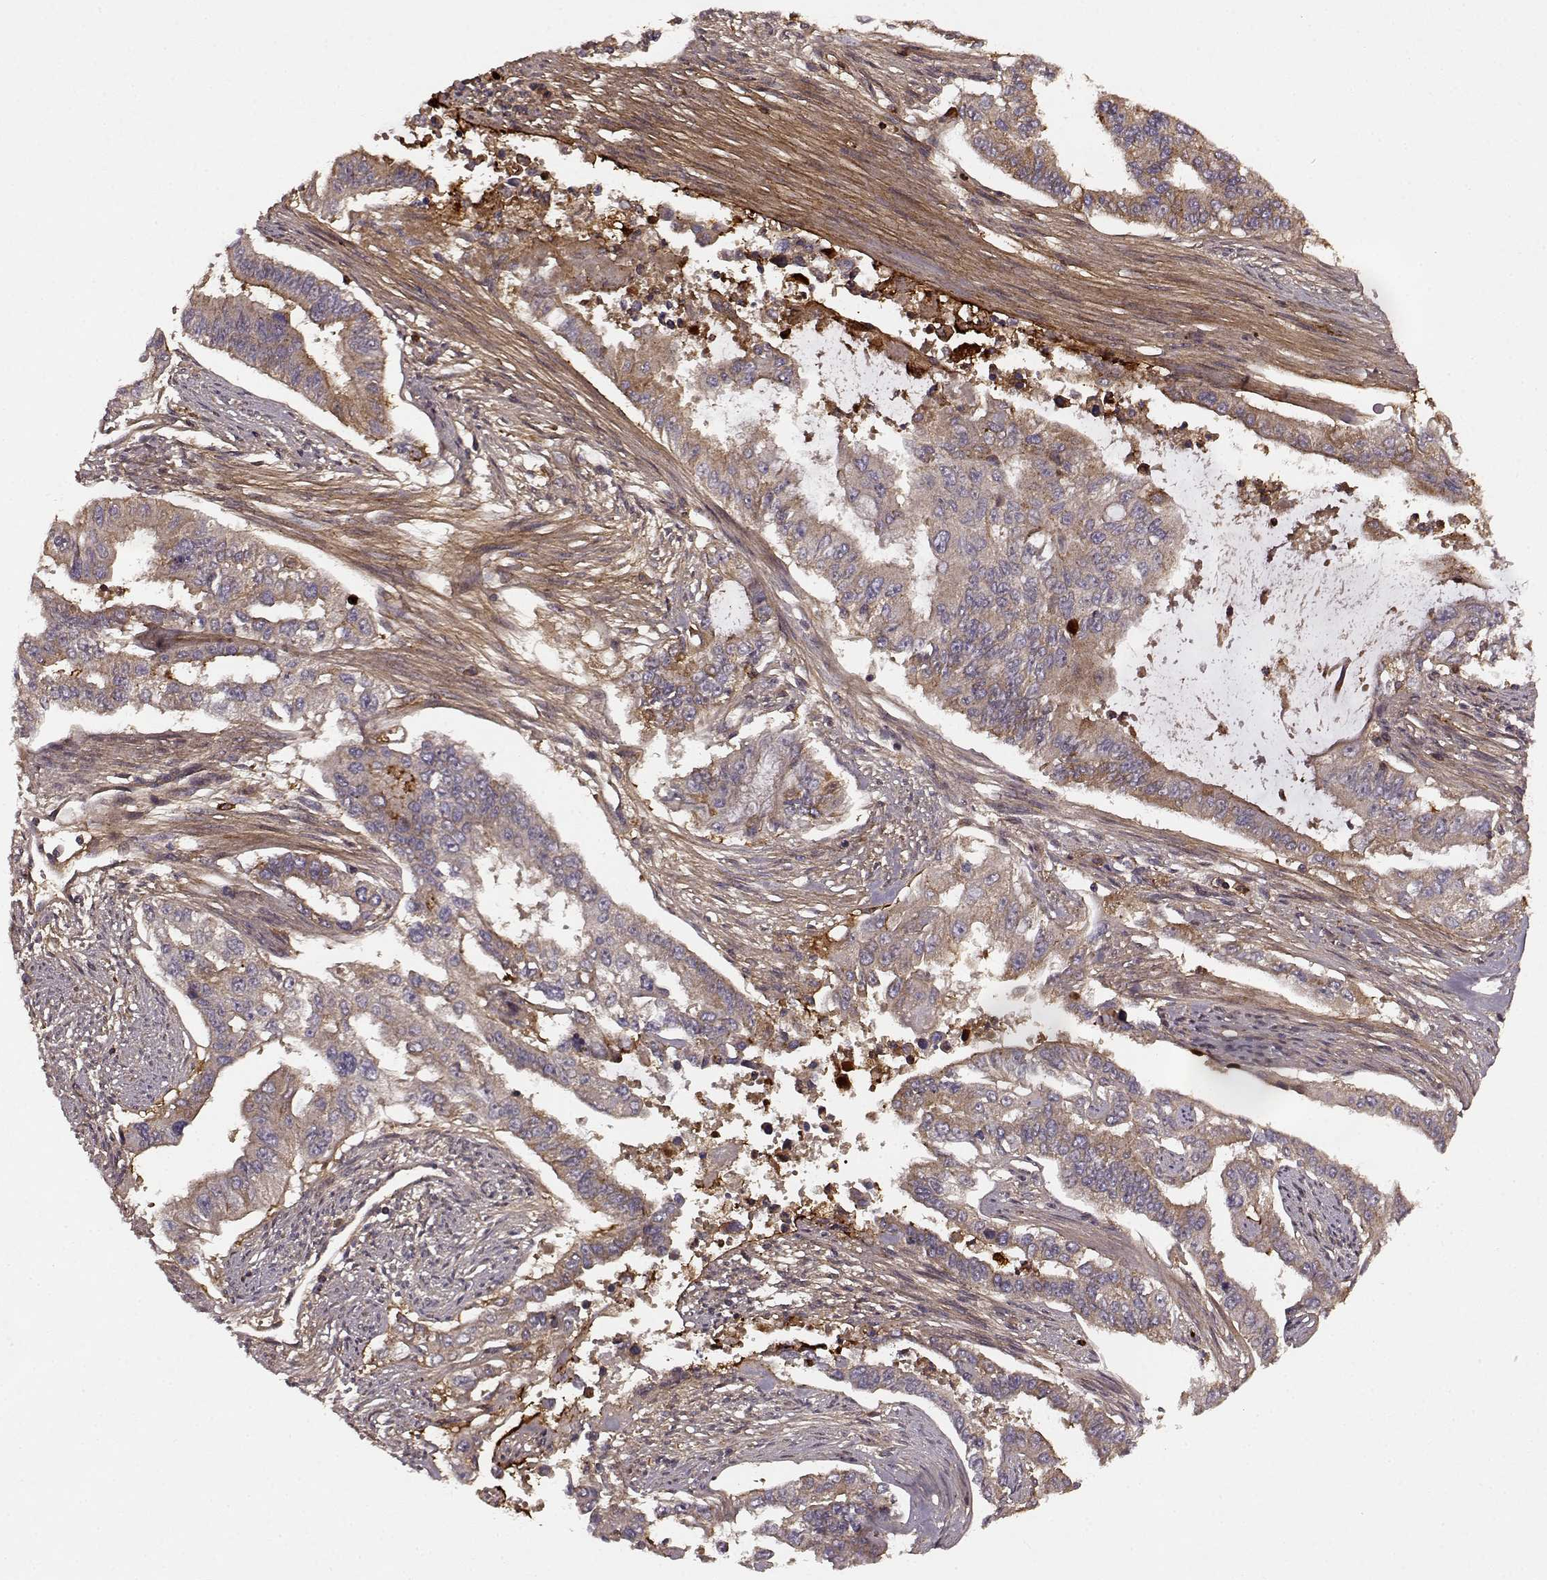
{"staining": {"intensity": "weak", "quantity": ">75%", "location": "cytoplasmic/membranous"}, "tissue": "endometrial cancer", "cell_type": "Tumor cells", "image_type": "cancer", "snomed": [{"axis": "morphology", "description": "Adenocarcinoma, NOS"}, {"axis": "topography", "description": "Uterus"}], "caption": "High-magnification brightfield microscopy of adenocarcinoma (endometrial) stained with DAB (3,3'-diaminobenzidine) (brown) and counterstained with hematoxylin (blue). tumor cells exhibit weak cytoplasmic/membranous positivity is identified in about>75% of cells.", "gene": "IFRD2", "patient": {"sex": "female", "age": 59}}